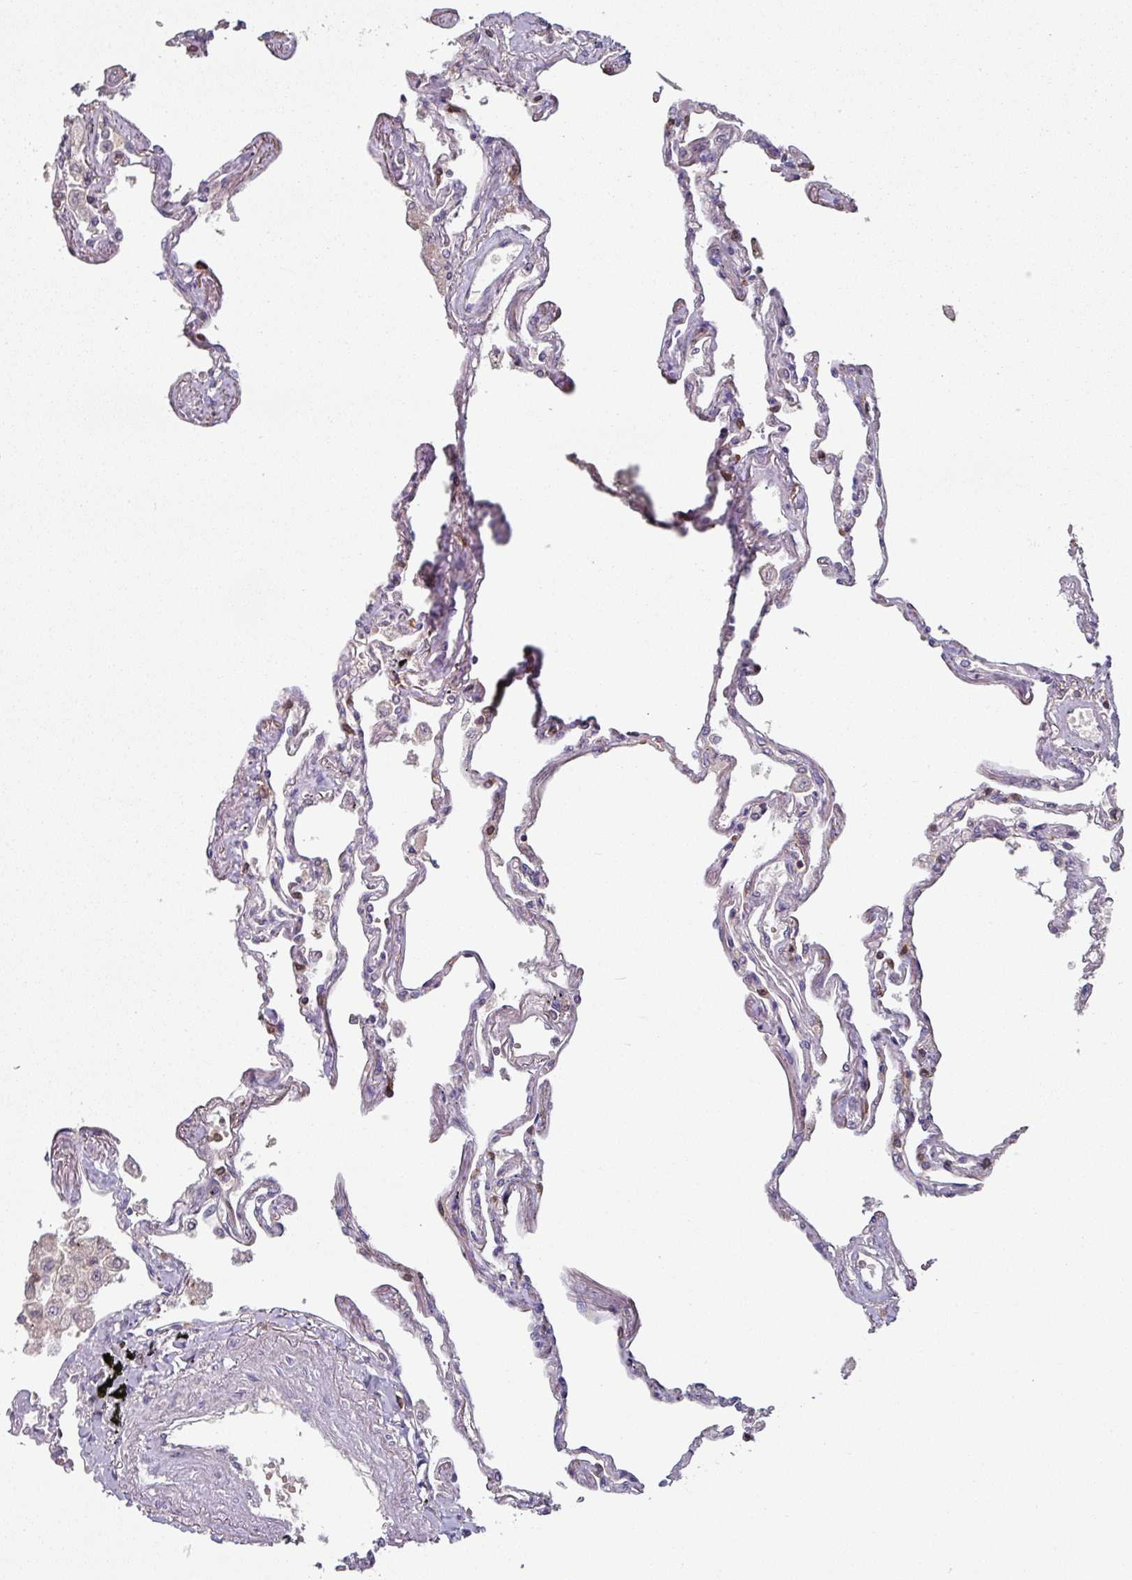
{"staining": {"intensity": "negative", "quantity": "none", "location": "none"}, "tissue": "lung", "cell_type": "Alveolar cells", "image_type": "normal", "snomed": [{"axis": "morphology", "description": "Normal tissue, NOS"}, {"axis": "topography", "description": "Lung"}], "caption": "DAB (3,3'-diaminobenzidine) immunohistochemical staining of unremarkable human lung exhibits no significant expression in alveolar cells. Brightfield microscopy of immunohistochemistry (IHC) stained with DAB (3,3'-diaminobenzidine) (brown) and hematoxylin (blue), captured at high magnification.", "gene": "CD3G", "patient": {"sex": "female", "age": 67}}